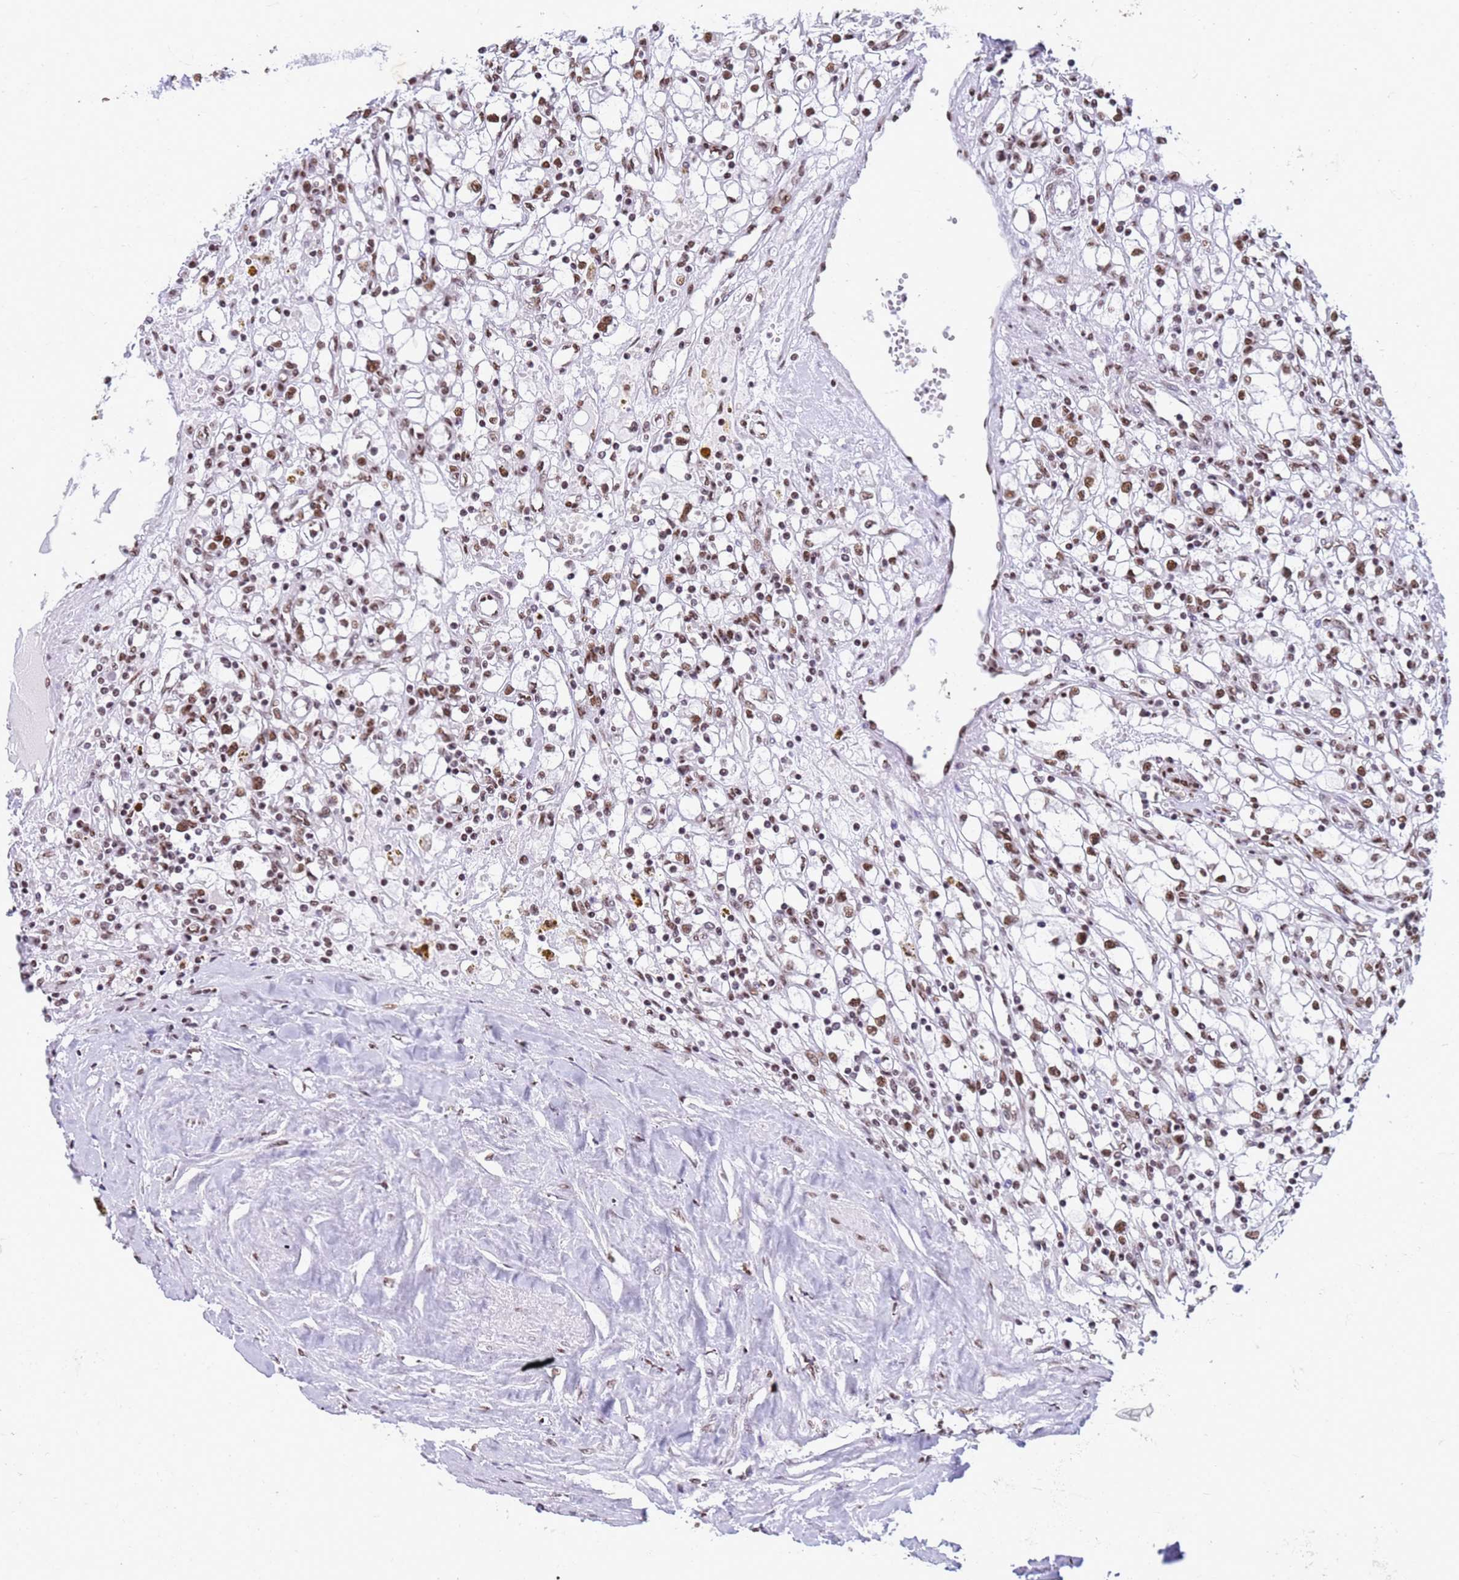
{"staining": {"intensity": "moderate", "quantity": ">75%", "location": "nuclear"}, "tissue": "renal cancer", "cell_type": "Tumor cells", "image_type": "cancer", "snomed": [{"axis": "morphology", "description": "Adenocarcinoma, NOS"}, {"axis": "topography", "description": "Kidney"}], "caption": "An immunohistochemistry (IHC) histopathology image of tumor tissue is shown. Protein staining in brown labels moderate nuclear positivity in renal cancer within tumor cells. The staining was performed using DAB (3,3'-diaminobenzidine), with brown indicating positive protein expression. Nuclei are stained blue with hematoxylin.", "gene": "FAM170B", "patient": {"sex": "male", "age": 56}}